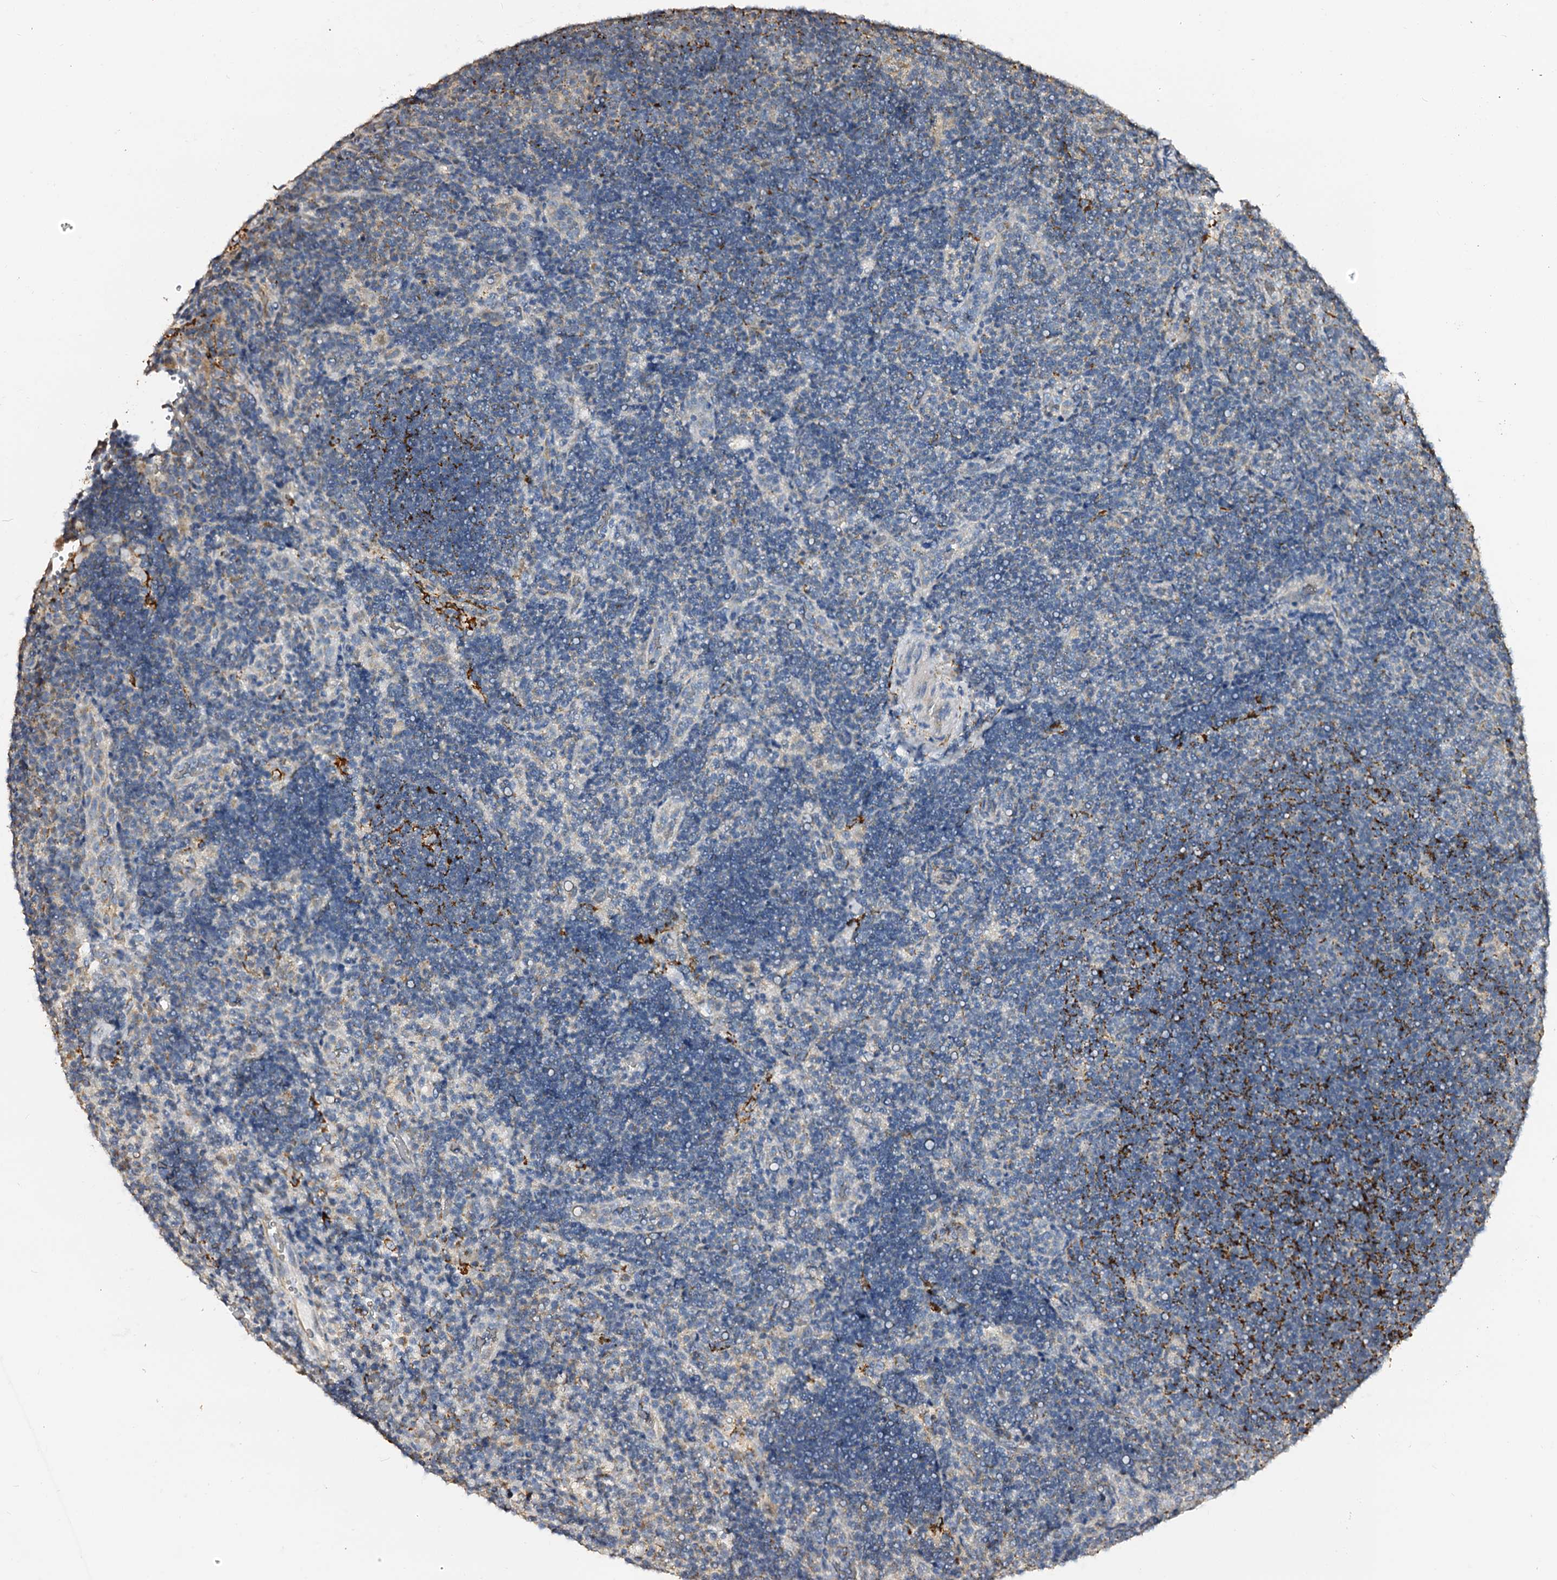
{"staining": {"intensity": "negative", "quantity": "none", "location": "none"}, "tissue": "lymphoma", "cell_type": "Tumor cells", "image_type": "cancer", "snomed": [{"axis": "morphology", "description": "Hodgkin's disease, NOS"}, {"axis": "topography", "description": "Lymph node"}], "caption": "Immunohistochemistry (IHC) of lymphoma exhibits no staining in tumor cells.", "gene": "MAOB", "patient": {"sex": "female", "age": 57}}